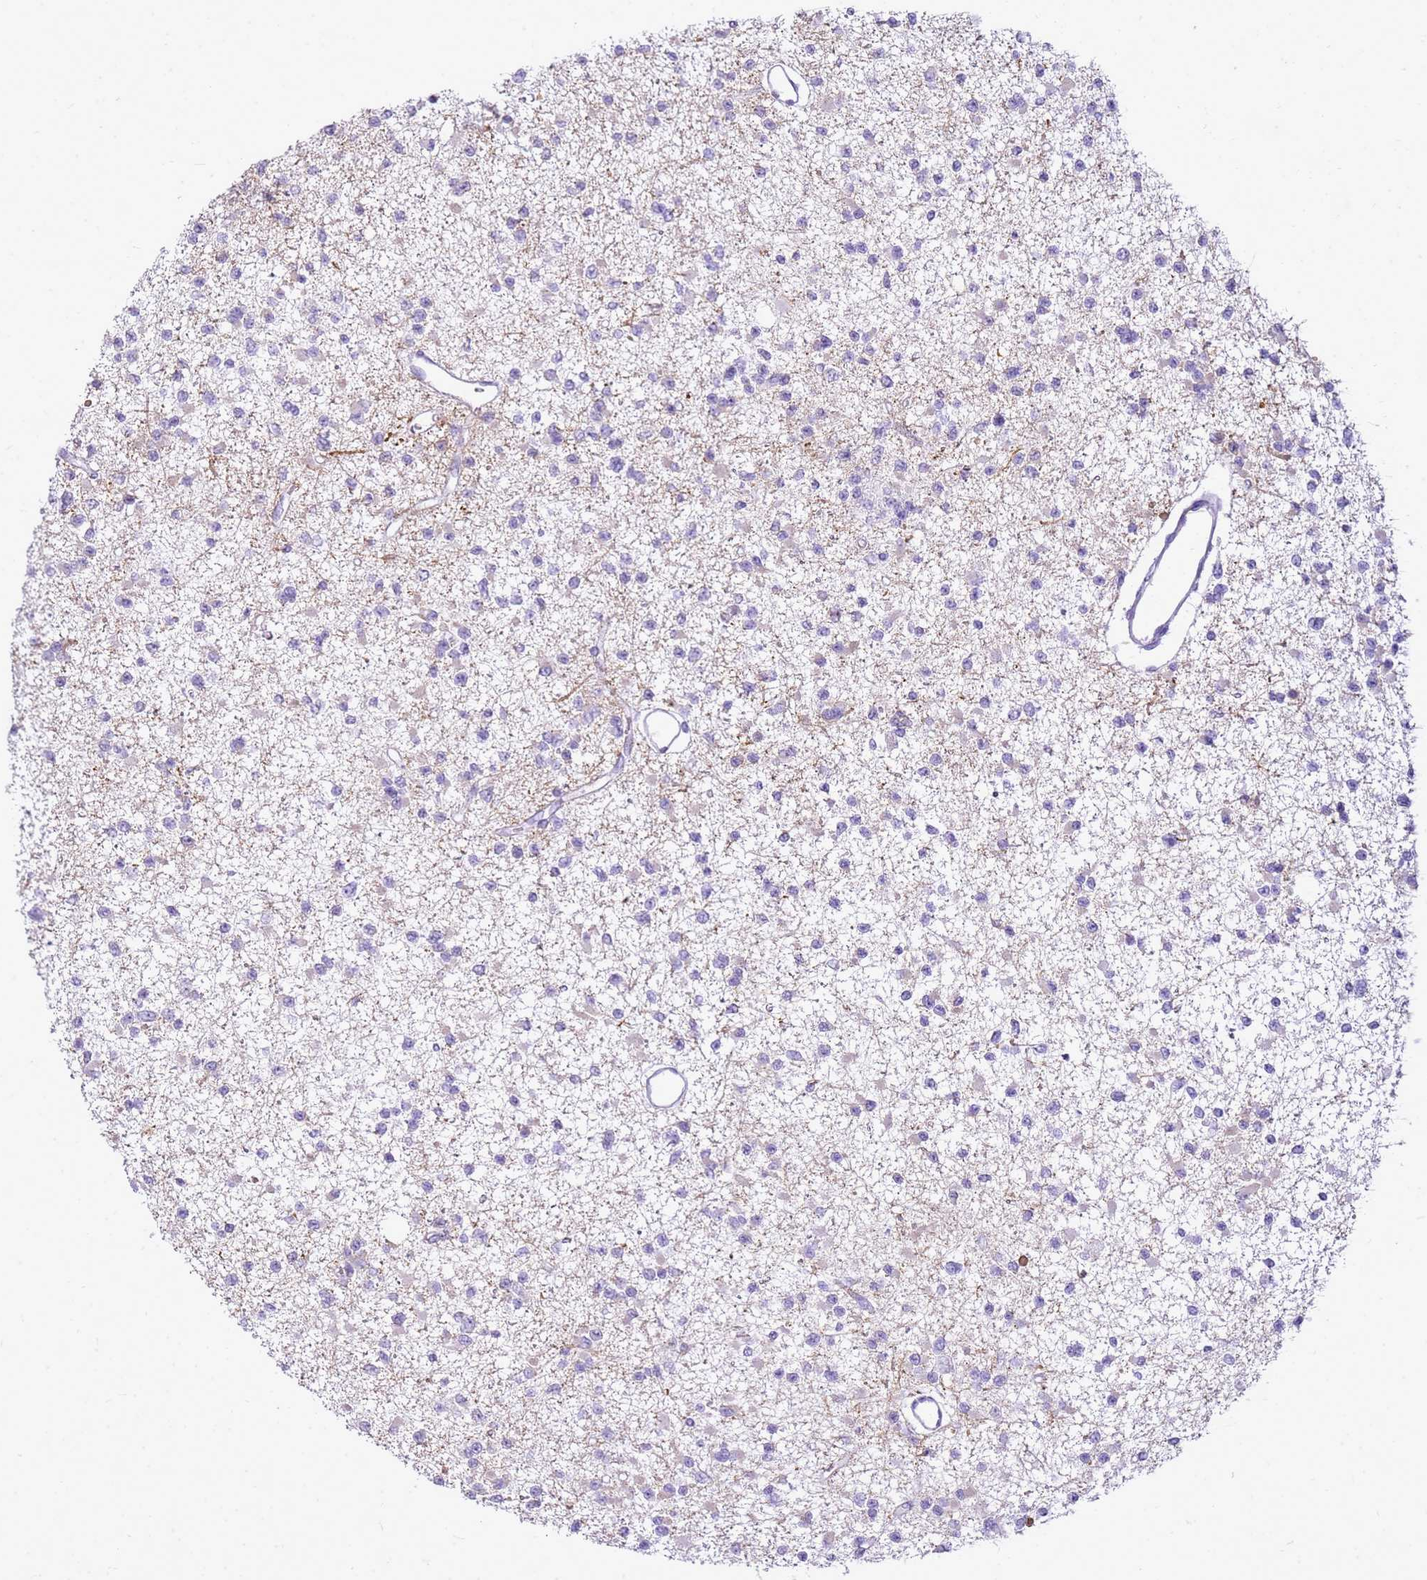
{"staining": {"intensity": "negative", "quantity": "none", "location": "none"}, "tissue": "glioma", "cell_type": "Tumor cells", "image_type": "cancer", "snomed": [{"axis": "morphology", "description": "Glioma, malignant, Low grade"}, {"axis": "topography", "description": "Brain"}], "caption": "This photomicrograph is of malignant glioma (low-grade) stained with immunohistochemistry (IHC) to label a protein in brown with the nuclei are counter-stained blue. There is no staining in tumor cells.", "gene": "FABP2", "patient": {"sex": "female", "age": 22}}